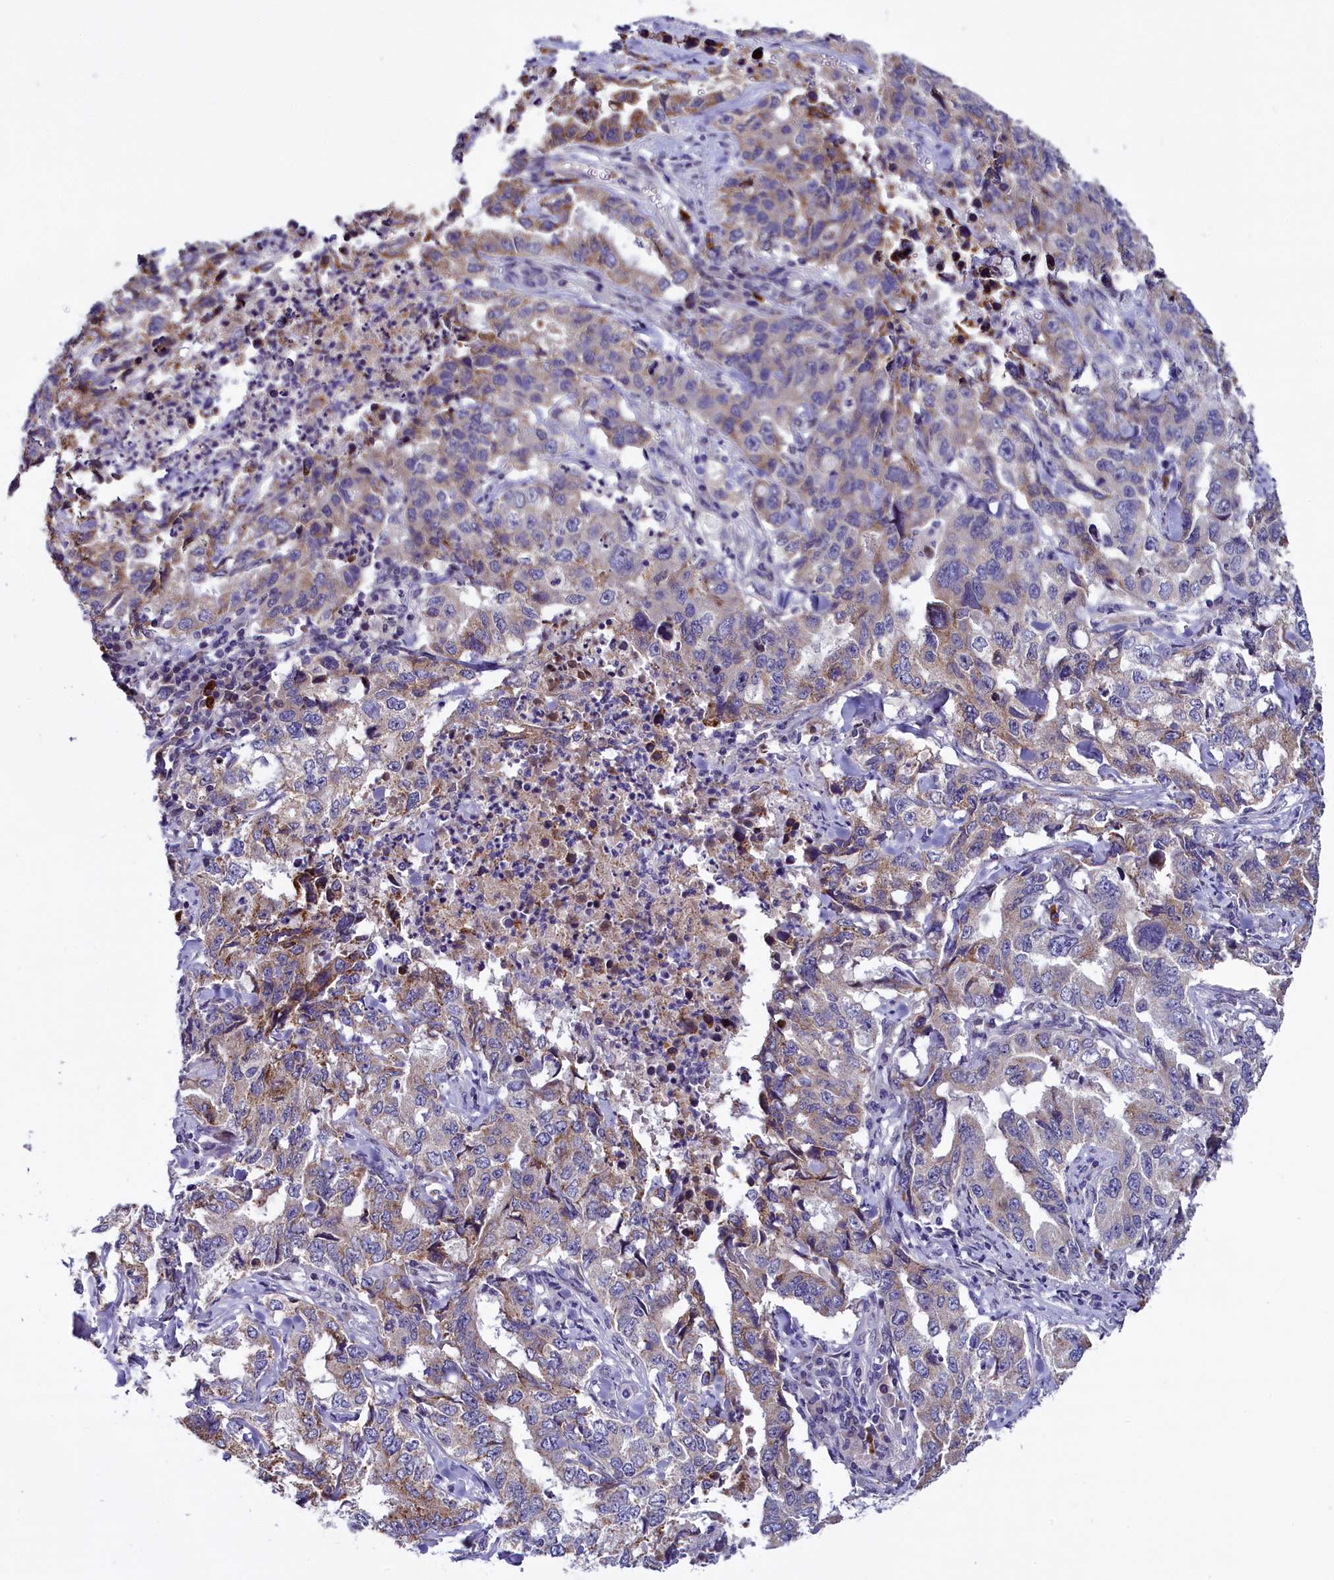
{"staining": {"intensity": "weak", "quantity": "<25%", "location": "cytoplasmic/membranous"}, "tissue": "lung cancer", "cell_type": "Tumor cells", "image_type": "cancer", "snomed": [{"axis": "morphology", "description": "Adenocarcinoma, NOS"}, {"axis": "topography", "description": "Lung"}], "caption": "IHC histopathology image of lung cancer stained for a protein (brown), which reveals no expression in tumor cells. The staining was performed using DAB to visualize the protein expression in brown, while the nuclei were stained in blue with hematoxylin (Magnification: 20x).", "gene": "ENKD1", "patient": {"sex": "female", "age": 51}}